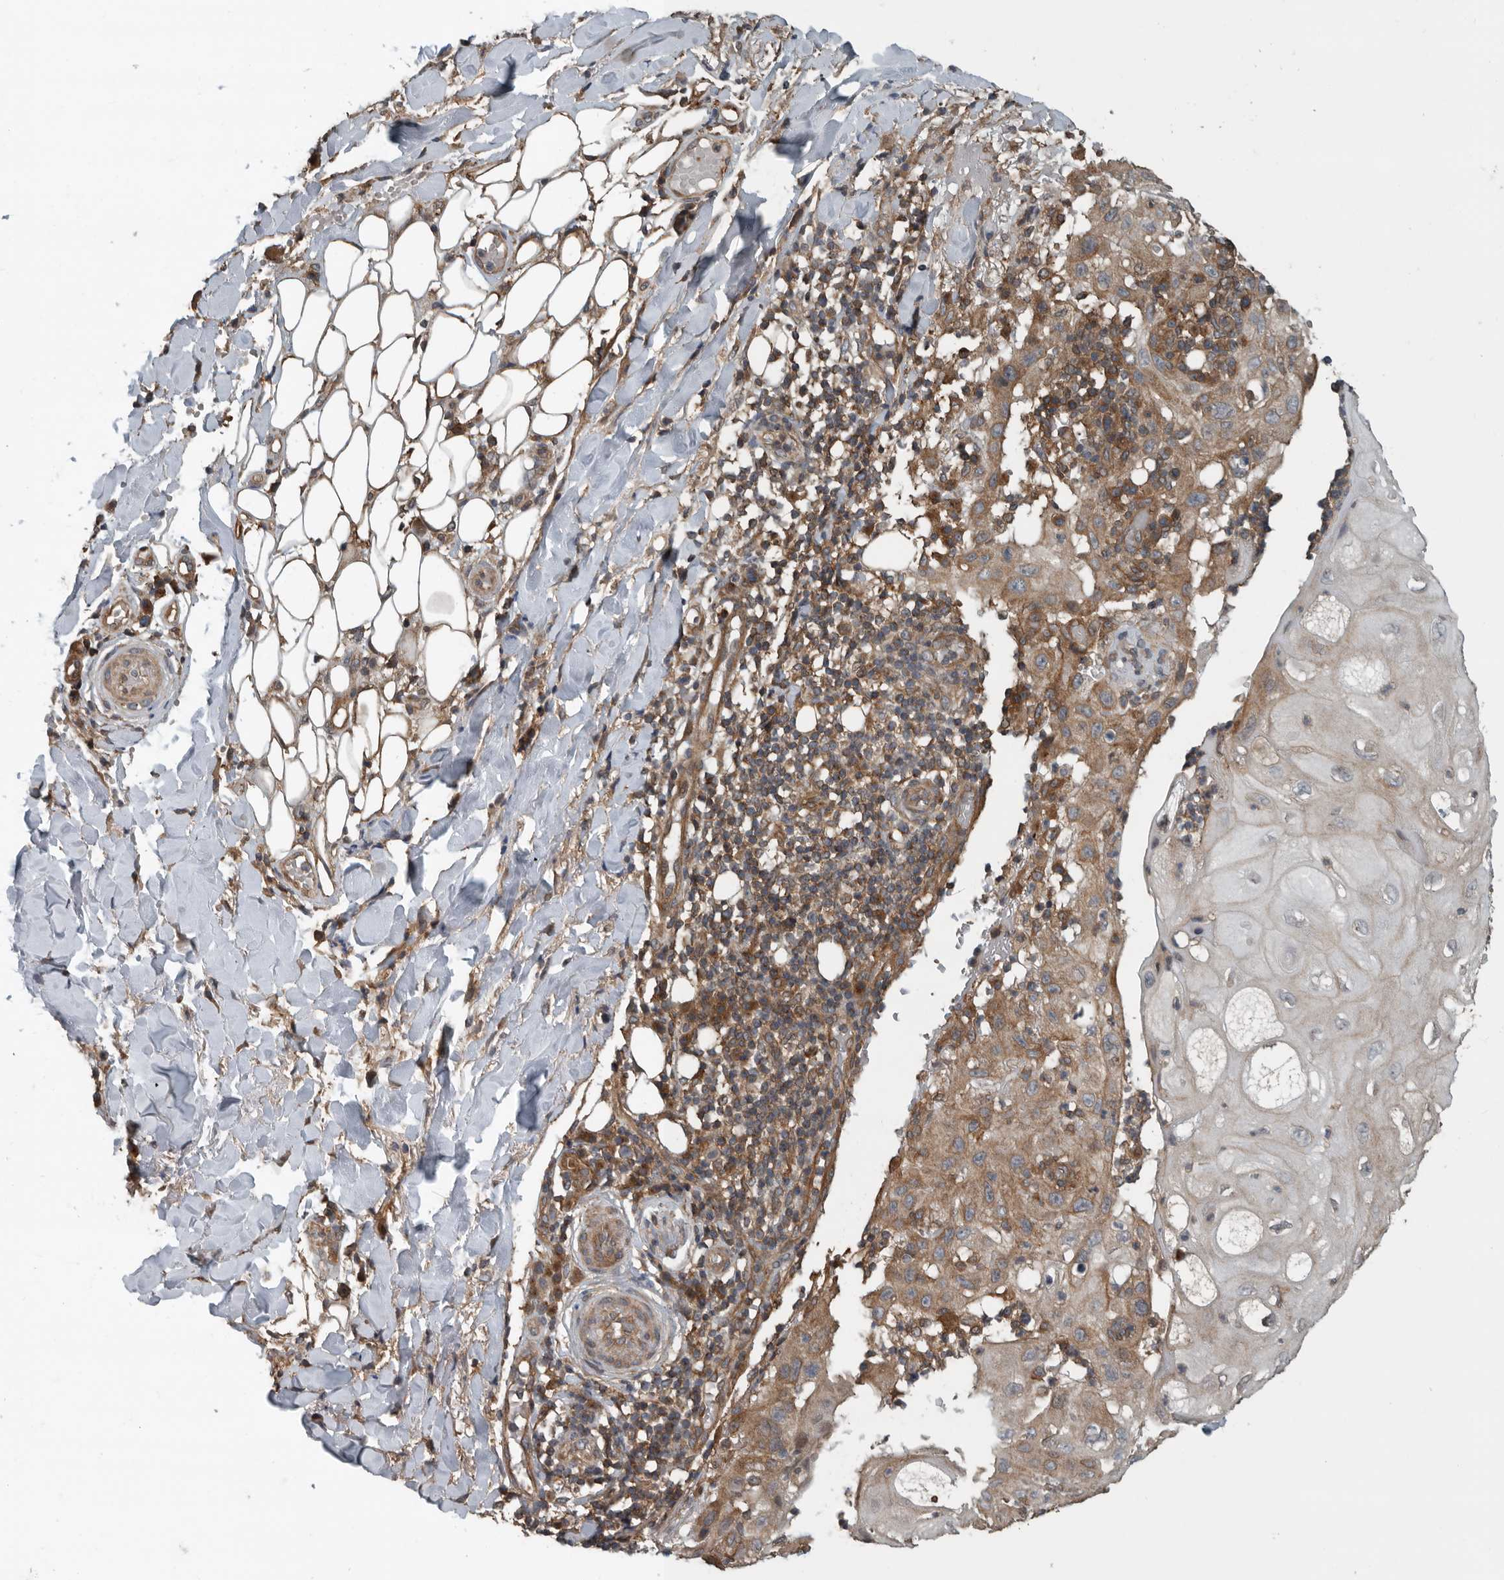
{"staining": {"intensity": "weak", "quantity": ">75%", "location": "cytoplasmic/membranous"}, "tissue": "skin cancer", "cell_type": "Tumor cells", "image_type": "cancer", "snomed": [{"axis": "morphology", "description": "Normal tissue, NOS"}, {"axis": "morphology", "description": "Squamous cell carcinoma, NOS"}, {"axis": "topography", "description": "Skin"}], "caption": "A low amount of weak cytoplasmic/membranous positivity is appreciated in about >75% of tumor cells in skin cancer (squamous cell carcinoma) tissue.", "gene": "AMFR", "patient": {"sex": "female", "age": 96}}